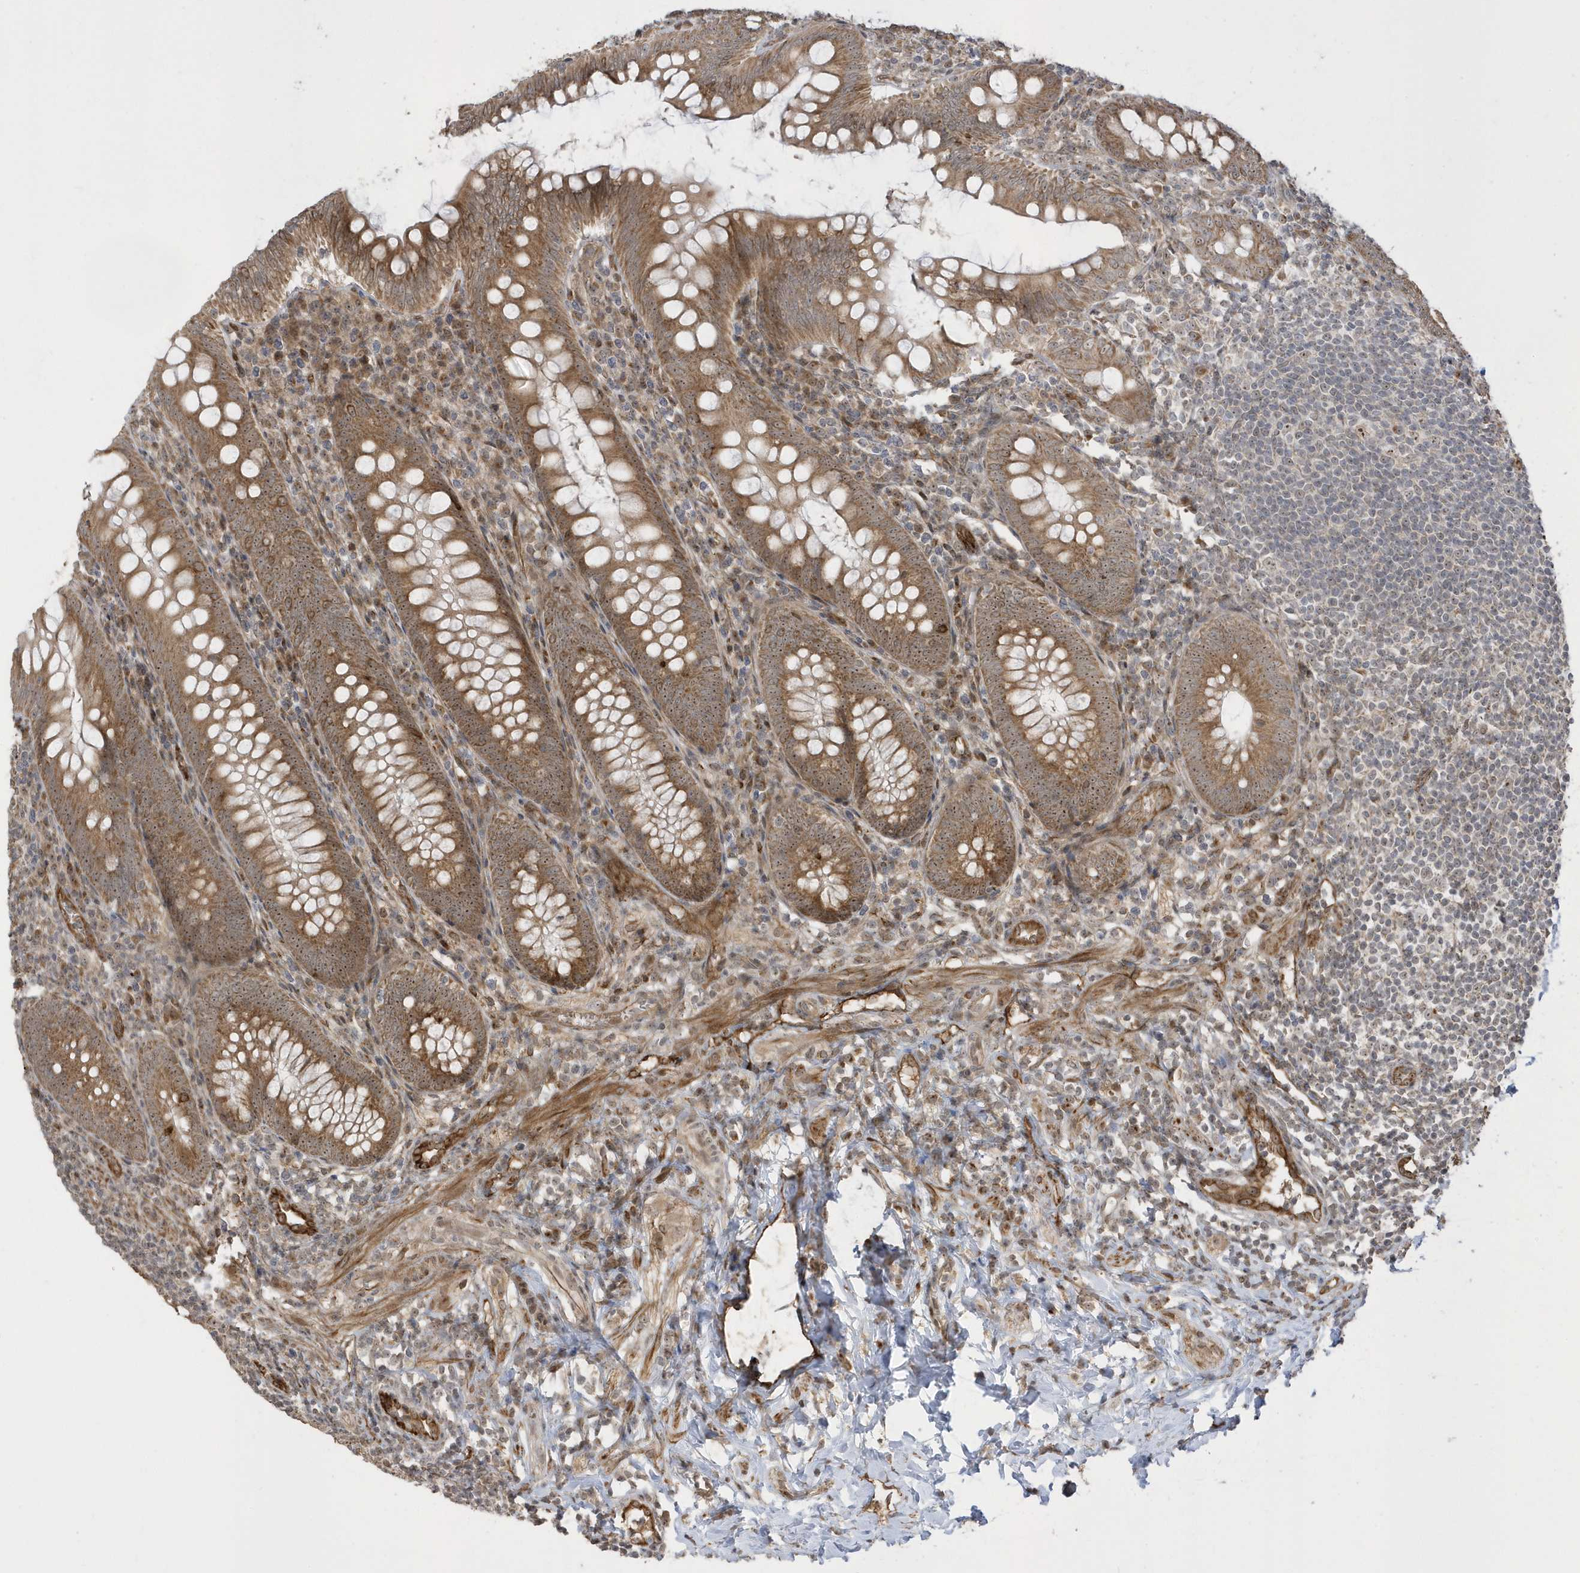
{"staining": {"intensity": "moderate", "quantity": ">75%", "location": "cytoplasmic/membranous,nuclear"}, "tissue": "appendix", "cell_type": "Glandular cells", "image_type": "normal", "snomed": [{"axis": "morphology", "description": "Normal tissue, NOS"}, {"axis": "topography", "description": "Appendix"}], "caption": "Appendix stained with DAB IHC reveals medium levels of moderate cytoplasmic/membranous,nuclear staining in approximately >75% of glandular cells.", "gene": "ECM2", "patient": {"sex": "male", "age": 14}}